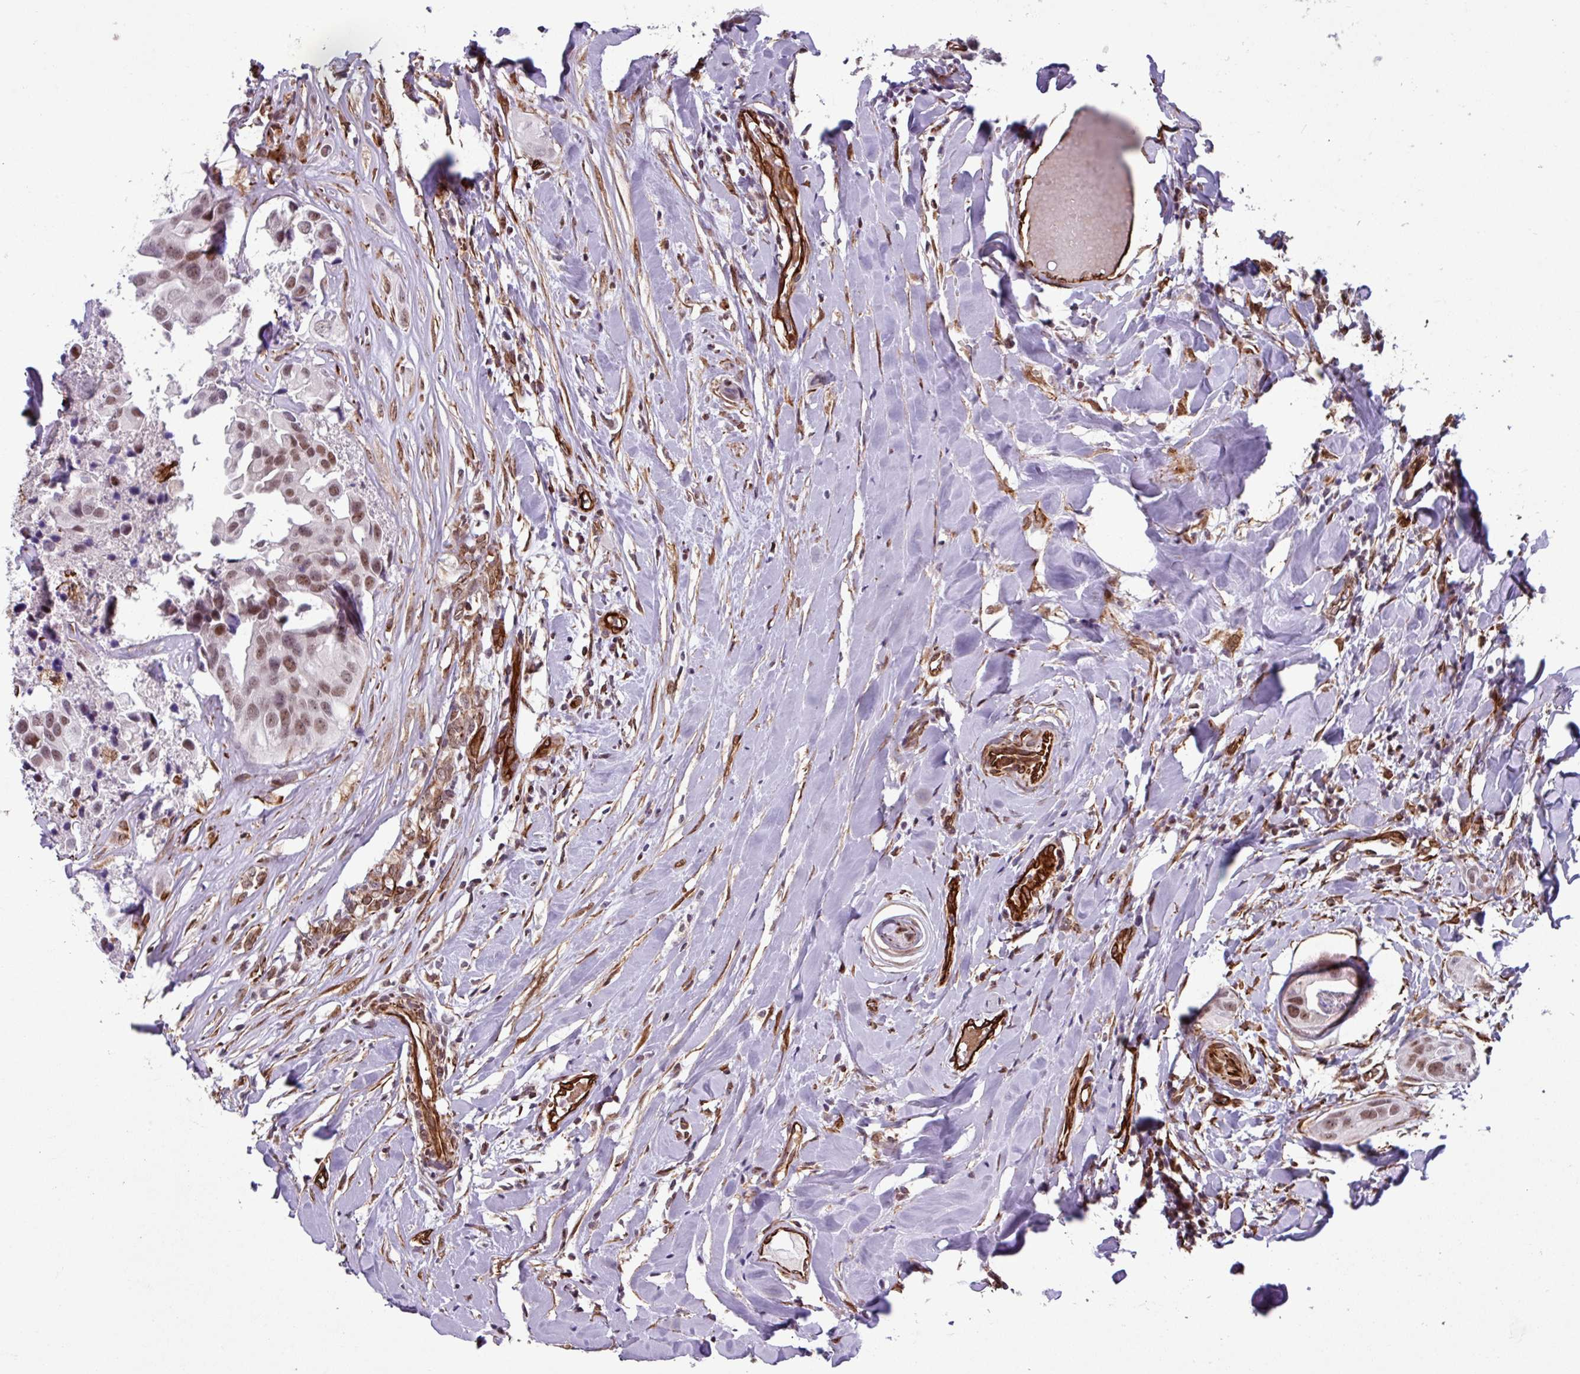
{"staining": {"intensity": "moderate", "quantity": ">75%", "location": "nuclear"}, "tissue": "head and neck cancer", "cell_type": "Tumor cells", "image_type": "cancer", "snomed": [{"axis": "morphology", "description": "Adenocarcinoma, NOS"}, {"axis": "morphology", "description": "Adenocarcinoma, metastatic, NOS"}, {"axis": "topography", "description": "Head-Neck"}], "caption": "Human head and neck cancer (metastatic adenocarcinoma) stained with a brown dye reveals moderate nuclear positive expression in approximately >75% of tumor cells.", "gene": "CHD3", "patient": {"sex": "male", "age": 75}}